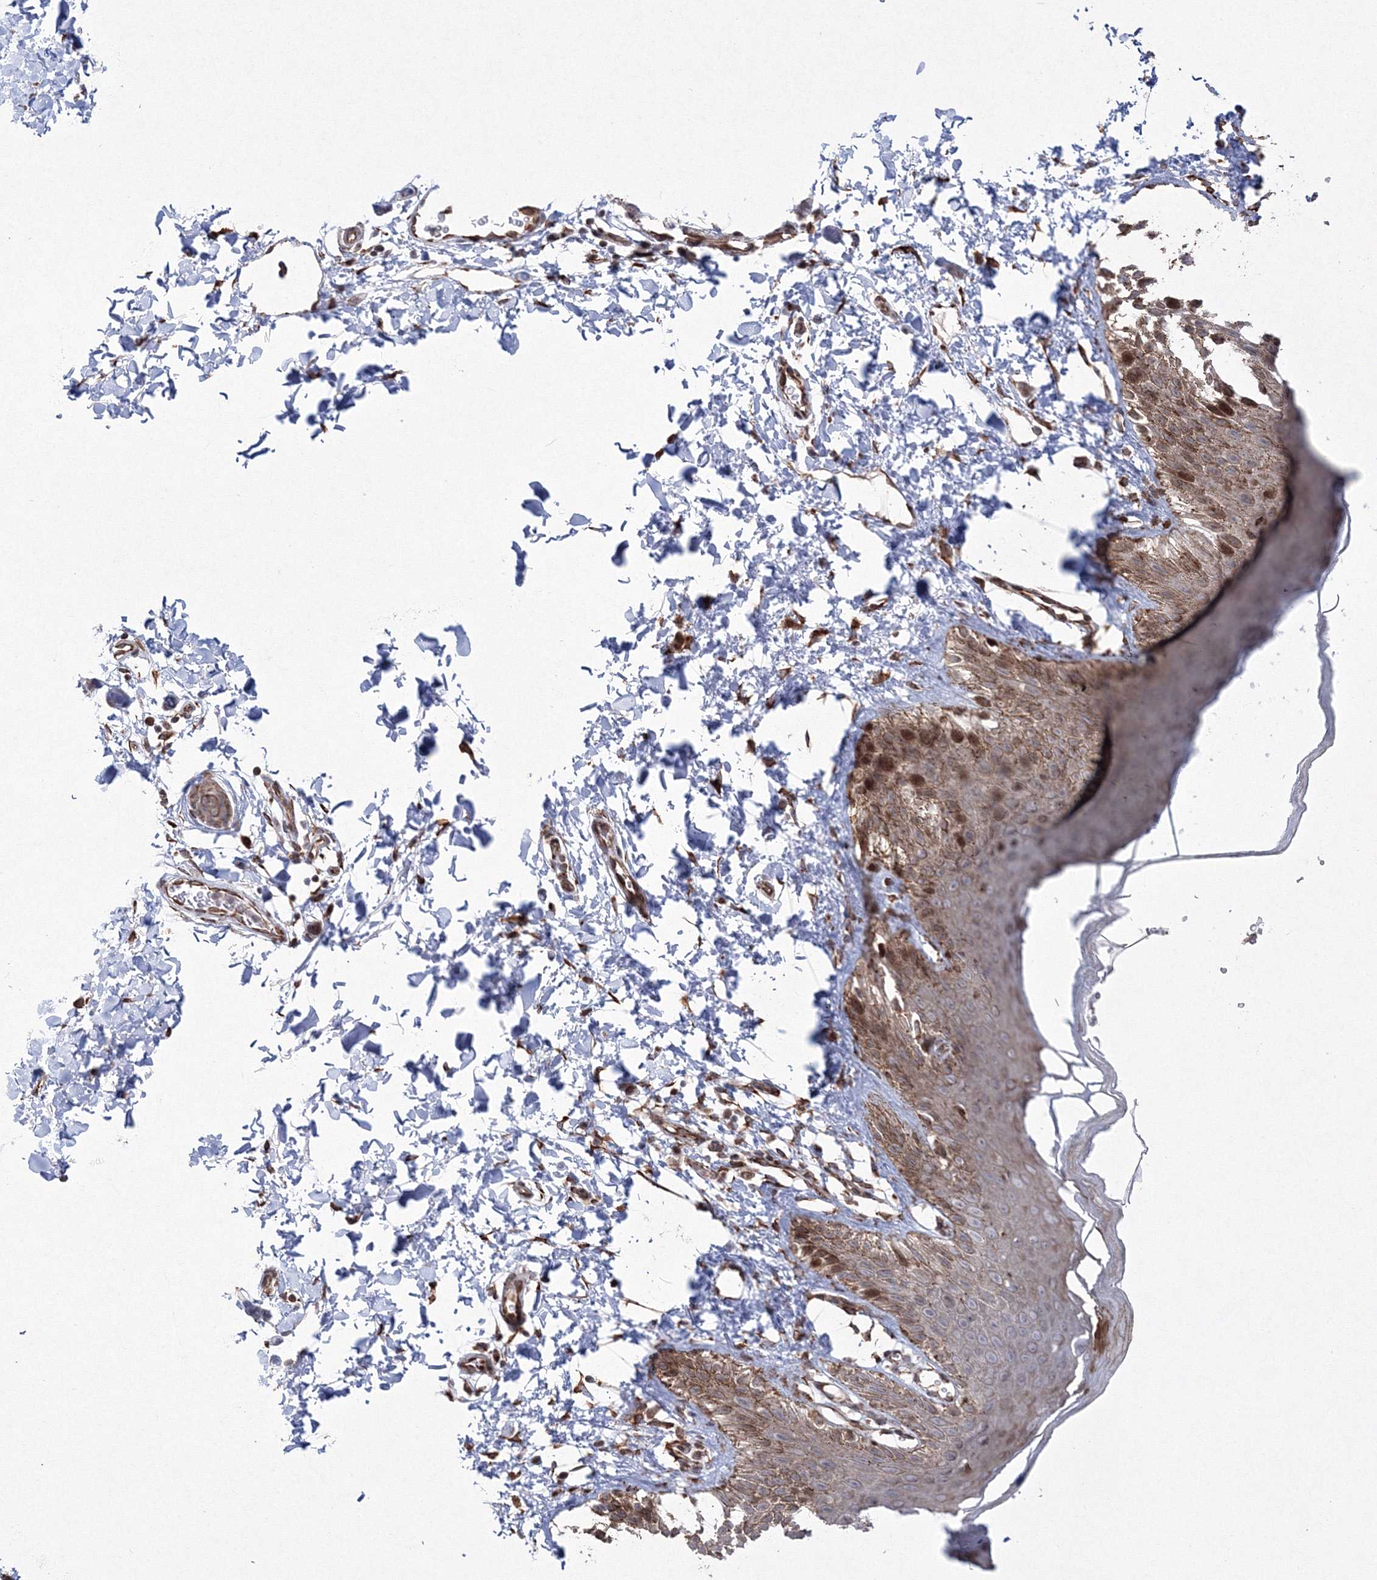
{"staining": {"intensity": "moderate", "quantity": ">75%", "location": "cytoplasmic/membranous,nuclear"}, "tissue": "skin", "cell_type": "Epidermal cells", "image_type": "normal", "snomed": [{"axis": "morphology", "description": "Normal tissue, NOS"}, {"axis": "topography", "description": "Anal"}], "caption": "This photomicrograph demonstrates immunohistochemistry staining of benign skin, with medium moderate cytoplasmic/membranous,nuclear positivity in approximately >75% of epidermal cells.", "gene": "EFCAB12", "patient": {"sex": "male", "age": 44}}